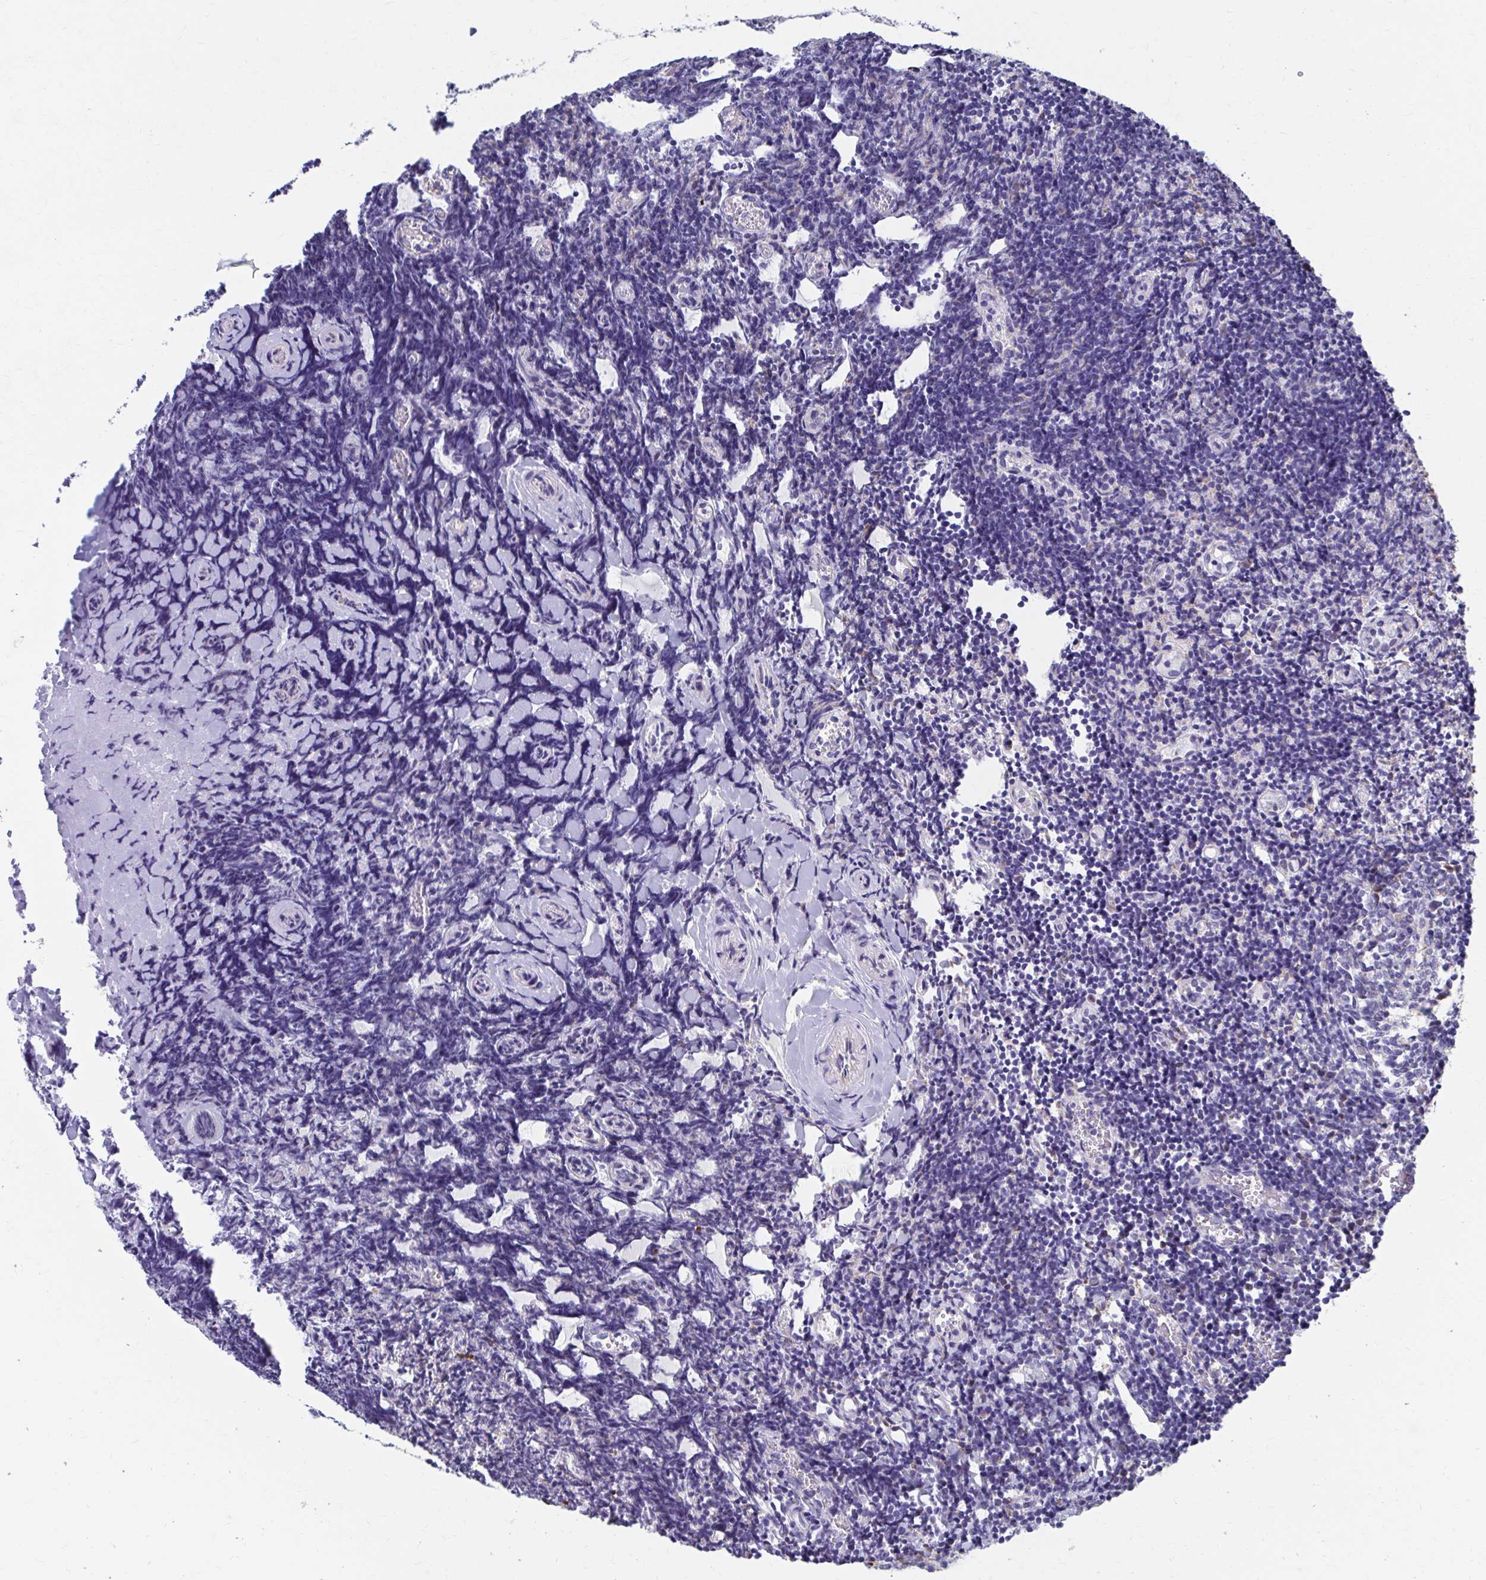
{"staining": {"intensity": "negative", "quantity": "none", "location": "none"}, "tissue": "tonsil", "cell_type": "Germinal center cells", "image_type": "normal", "snomed": [{"axis": "morphology", "description": "Normal tissue, NOS"}, {"axis": "topography", "description": "Tonsil"}], "caption": "DAB immunohistochemical staining of benign human tonsil shows no significant staining in germinal center cells.", "gene": "FKBP2", "patient": {"sex": "female", "age": 10}}